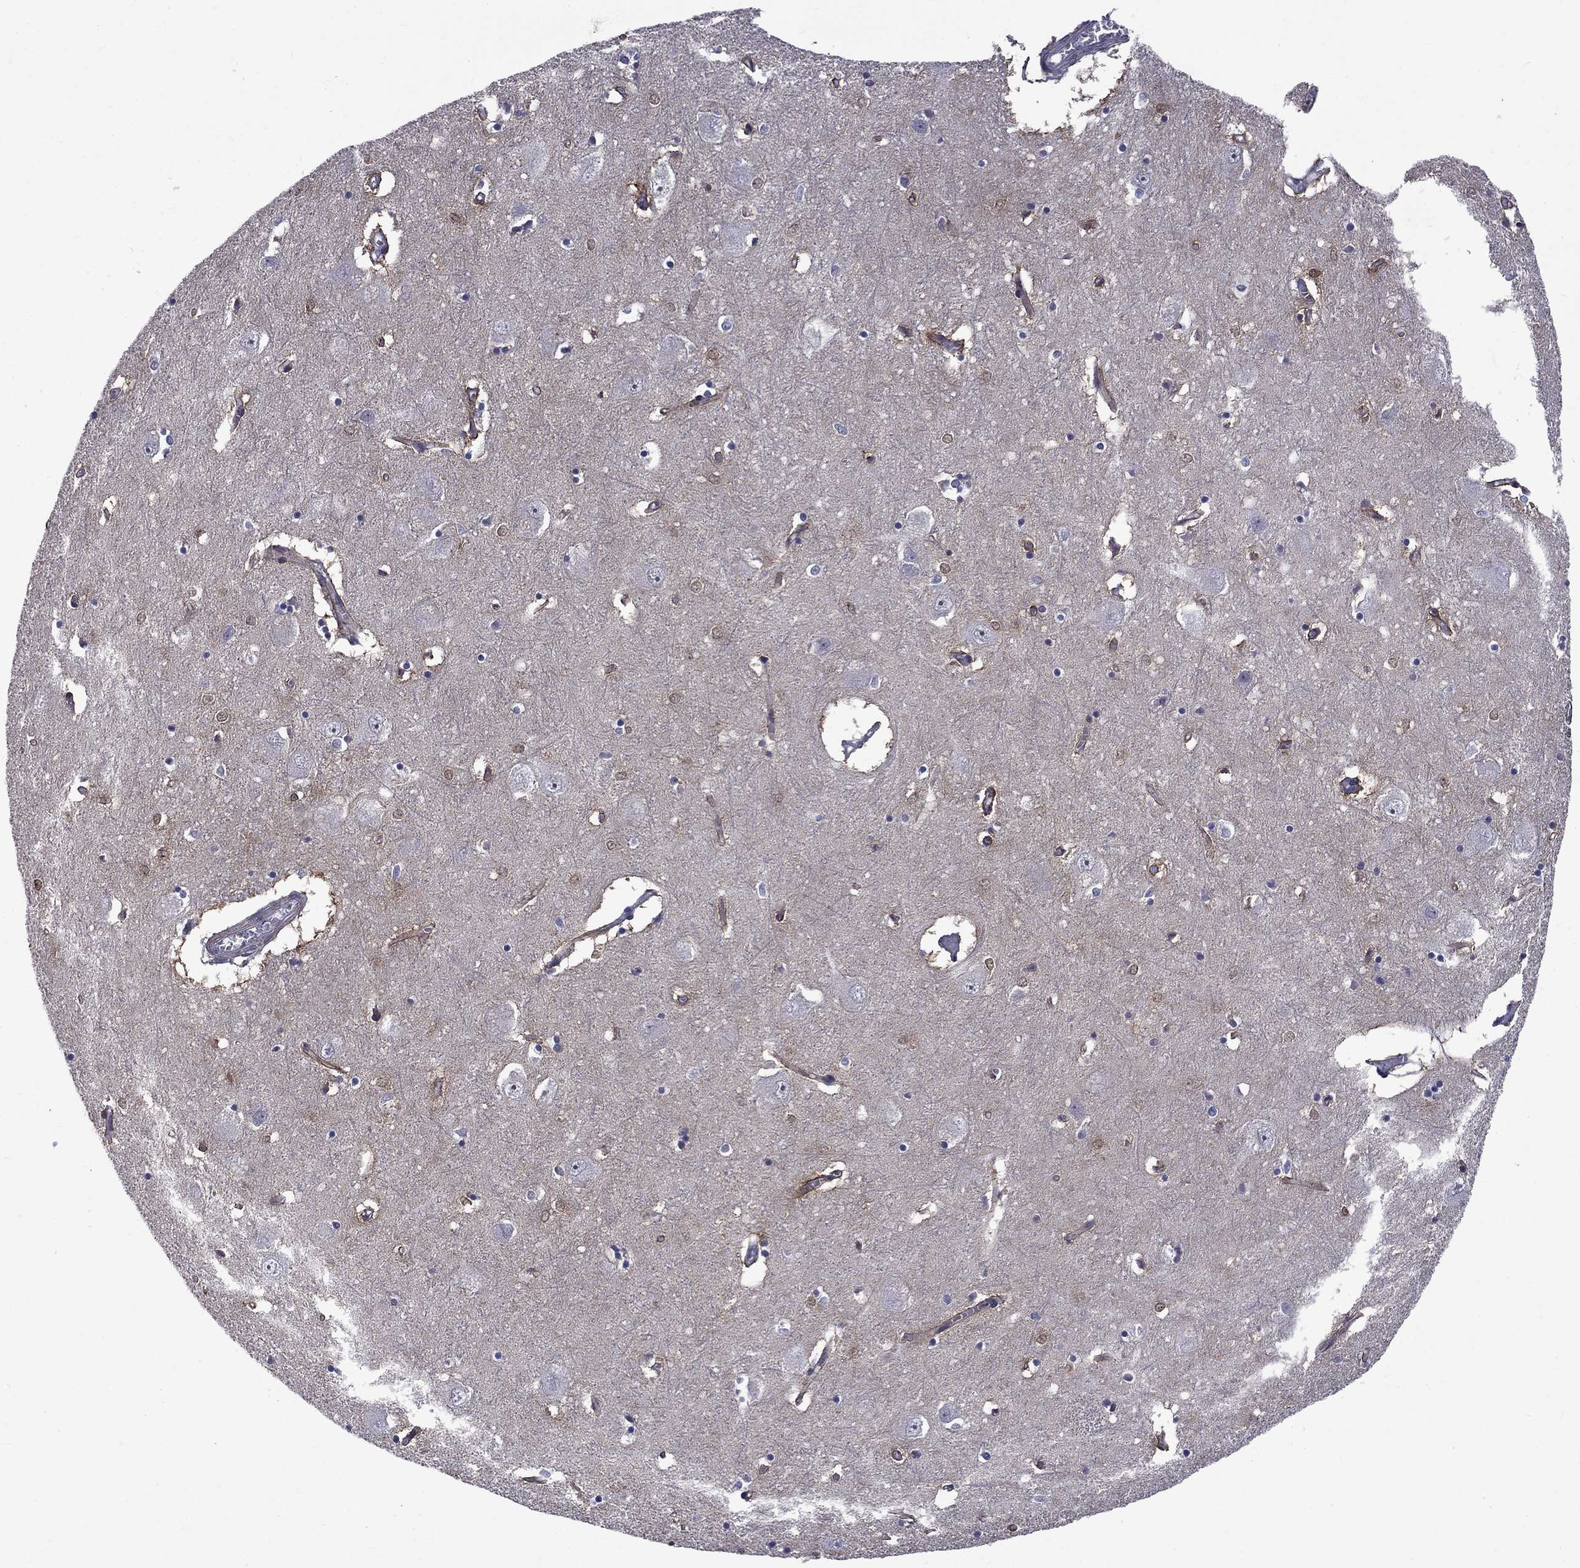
{"staining": {"intensity": "strong", "quantity": "25%-75%", "location": "cytoplasmic/membranous,nuclear"}, "tissue": "caudate", "cell_type": "Glial cells", "image_type": "normal", "snomed": [{"axis": "morphology", "description": "Normal tissue, NOS"}, {"axis": "topography", "description": "Lateral ventricle wall"}], "caption": "A brown stain labels strong cytoplasmic/membranous,nuclear positivity of a protein in glial cells of benign caudate. (DAB IHC with brightfield microscopy, high magnification).", "gene": "SNTA1", "patient": {"sex": "male", "age": 54}}